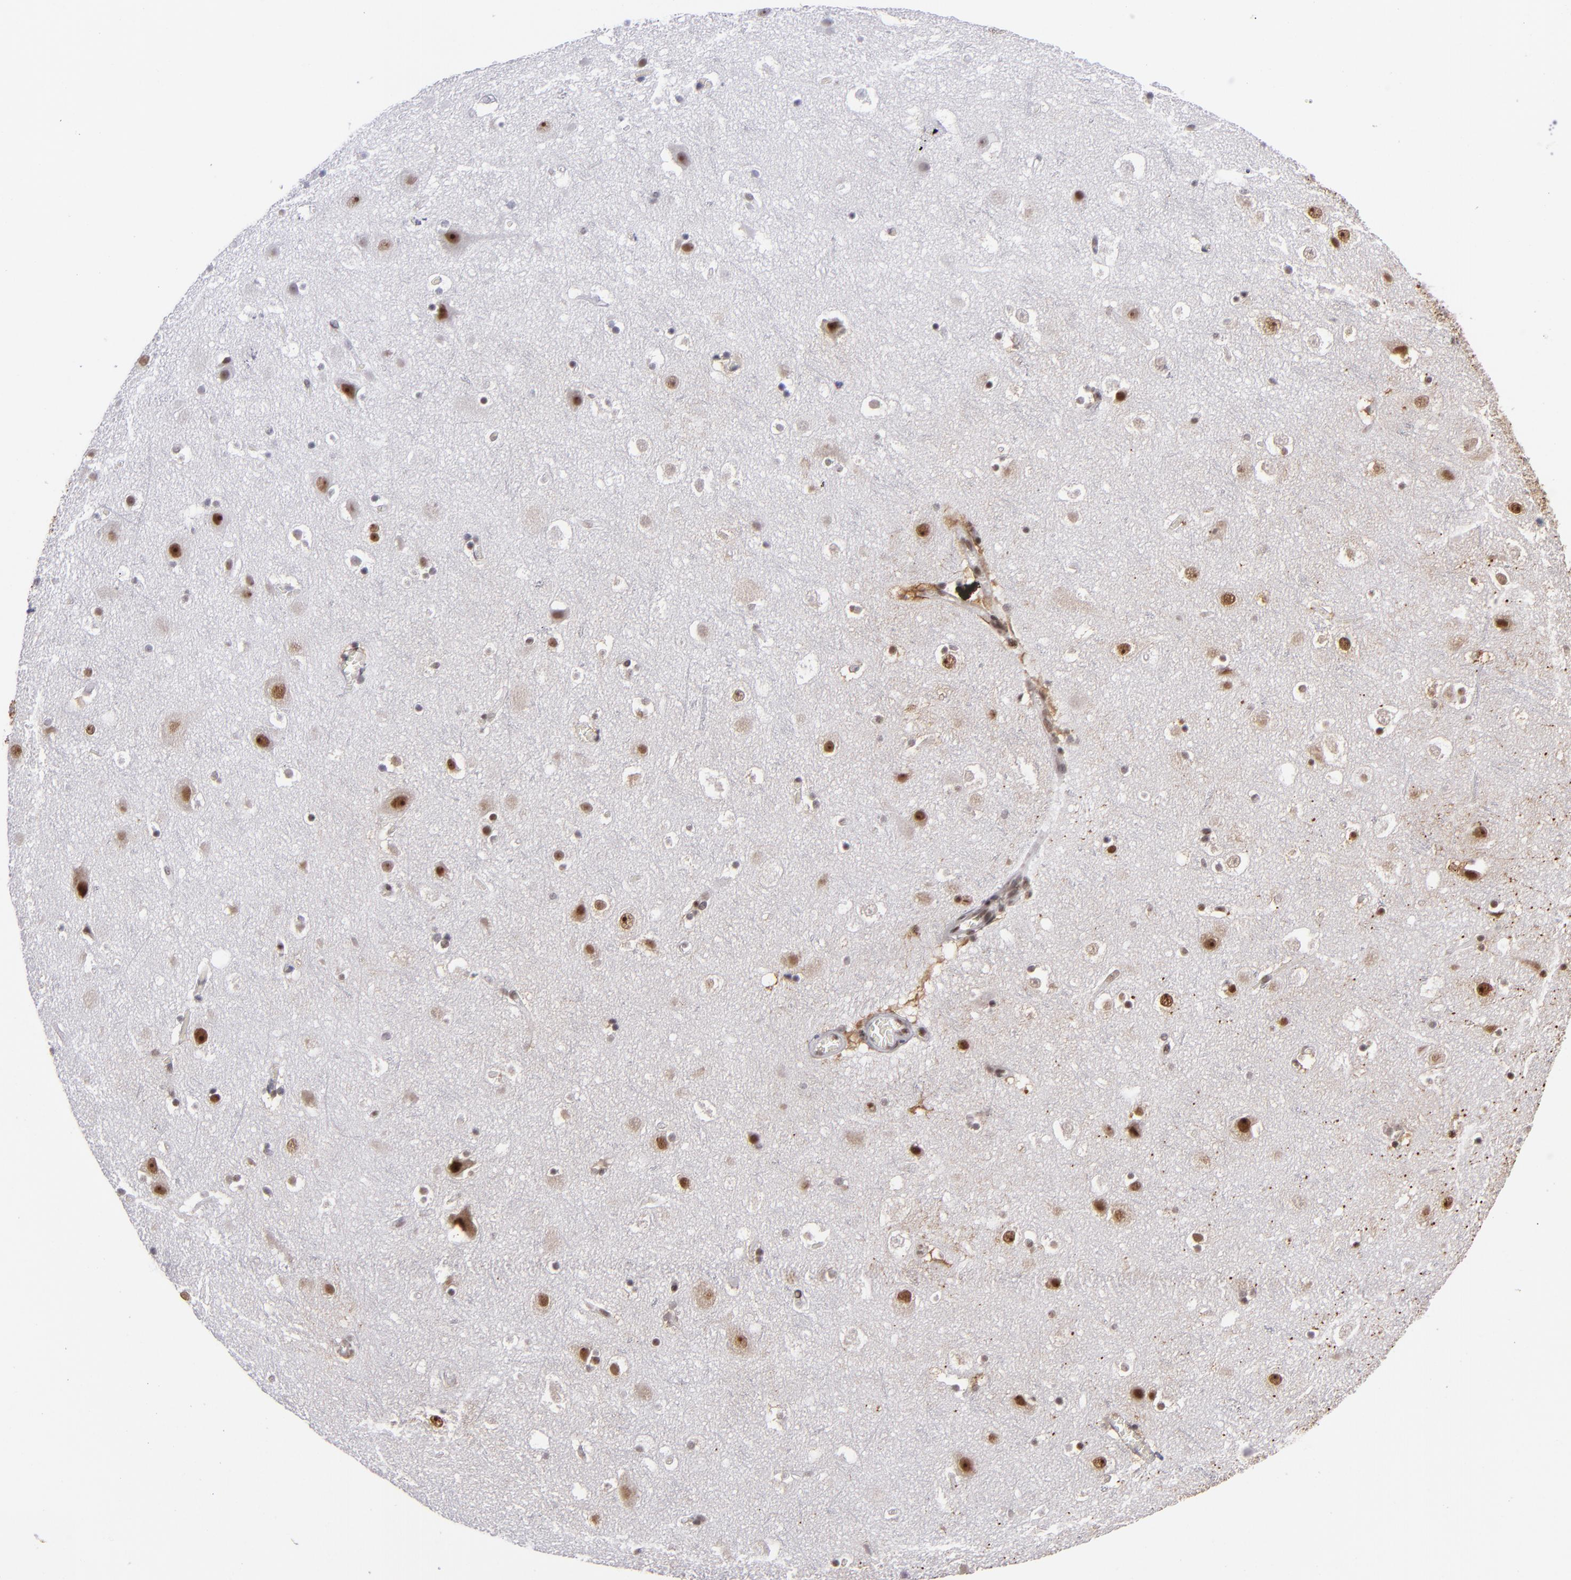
{"staining": {"intensity": "moderate", "quantity": ">75%", "location": "nuclear"}, "tissue": "cerebral cortex", "cell_type": "Endothelial cells", "image_type": "normal", "snomed": [{"axis": "morphology", "description": "Normal tissue, NOS"}, {"axis": "topography", "description": "Cerebral cortex"}], "caption": "Protein expression analysis of benign cerebral cortex demonstrates moderate nuclear positivity in about >75% of endothelial cells. (DAB (3,3'-diaminobenzidine) IHC, brown staining for protein, blue staining for nuclei).", "gene": "MLLT3", "patient": {"sex": "male", "age": 45}}